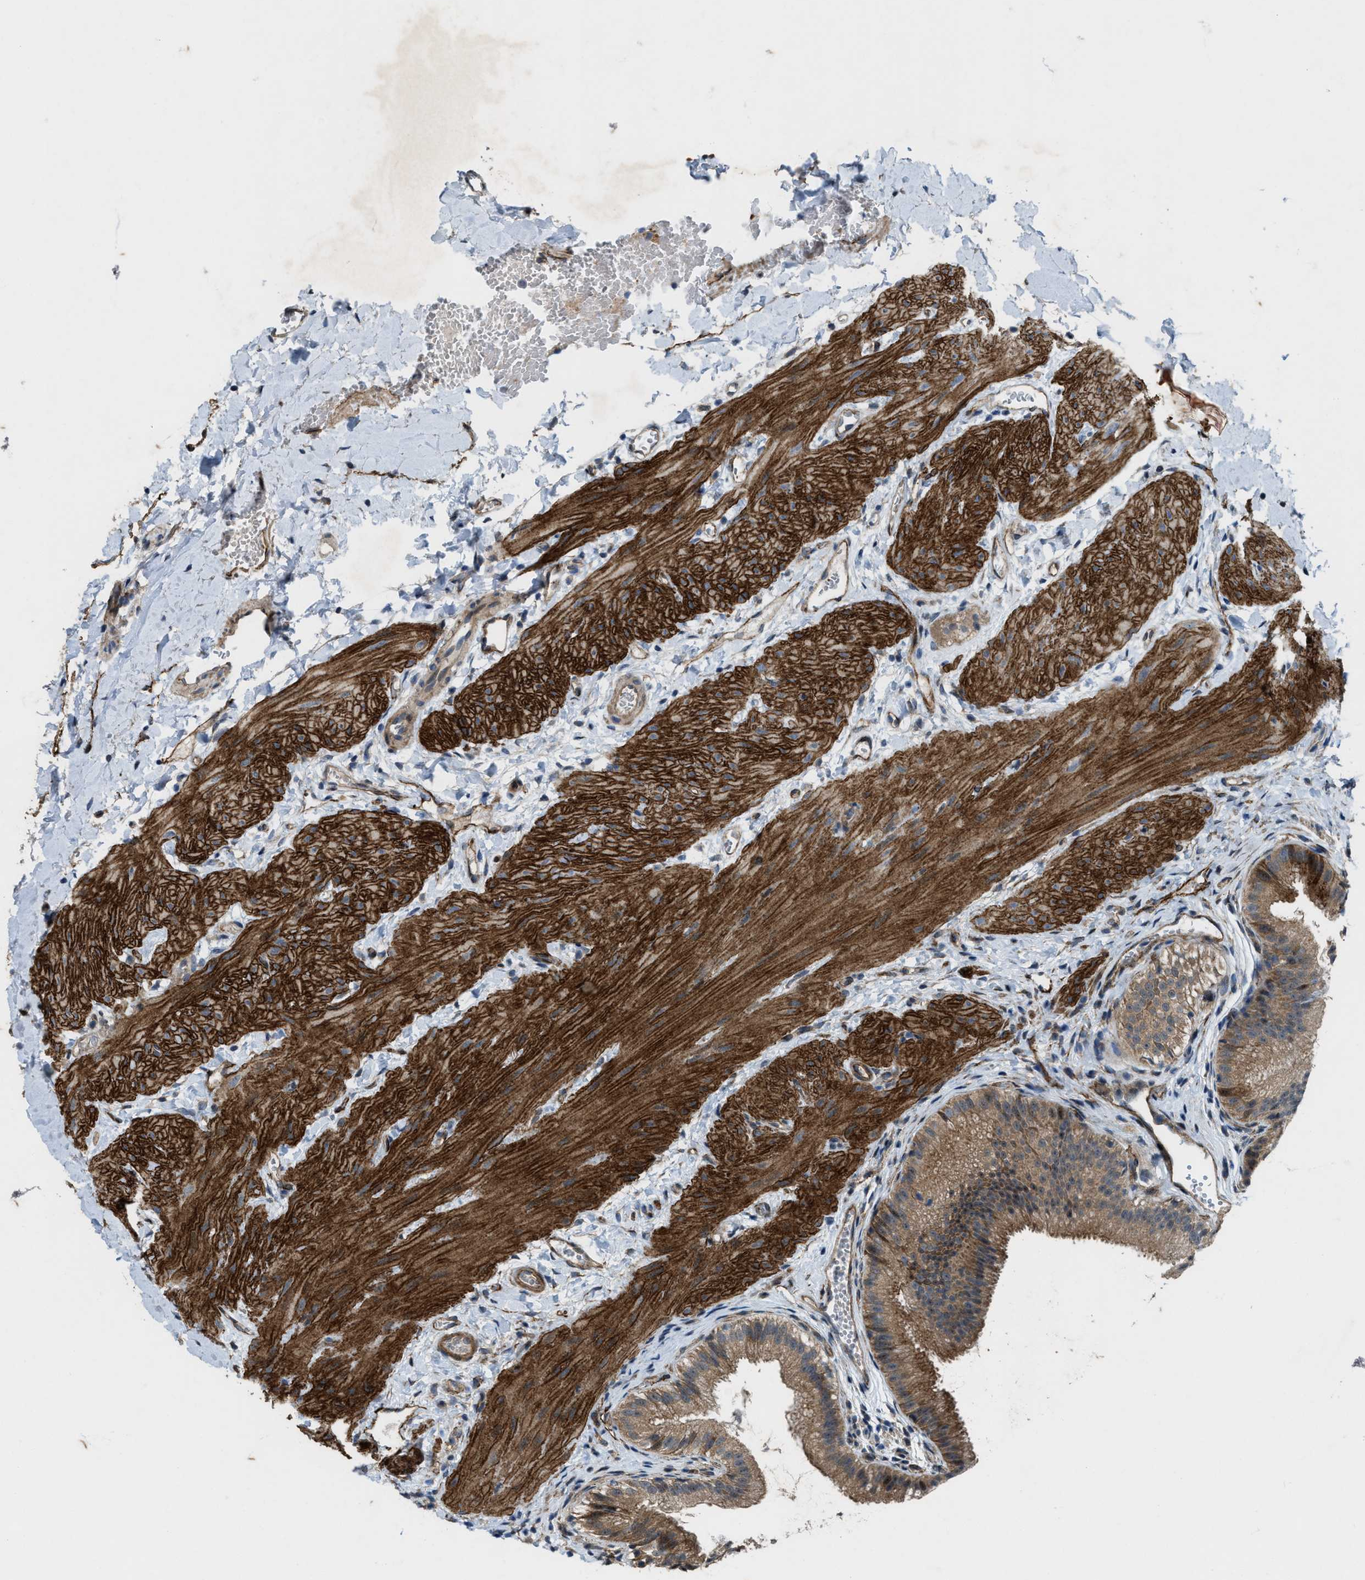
{"staining": {"intensity": "strong", "quantity": ">75%", "location": "cytoplasmic/membranous"}, "tissue": "gallbladder", "cell_type": "Glandular cells", "image_type": "normal", "snomed": [{"axis": "morphology", "description": "Normal tissue, NOS"}, {"axis": "topography", "description": "Gallbladder"}], "caption": "A micrograph of human gallbladder stained for a protein reveals strong cytoplasmic/membranous brown staining in glandular cells.", "gene": "LRRC72", "patient": {"sex": "female", "age": 26}}